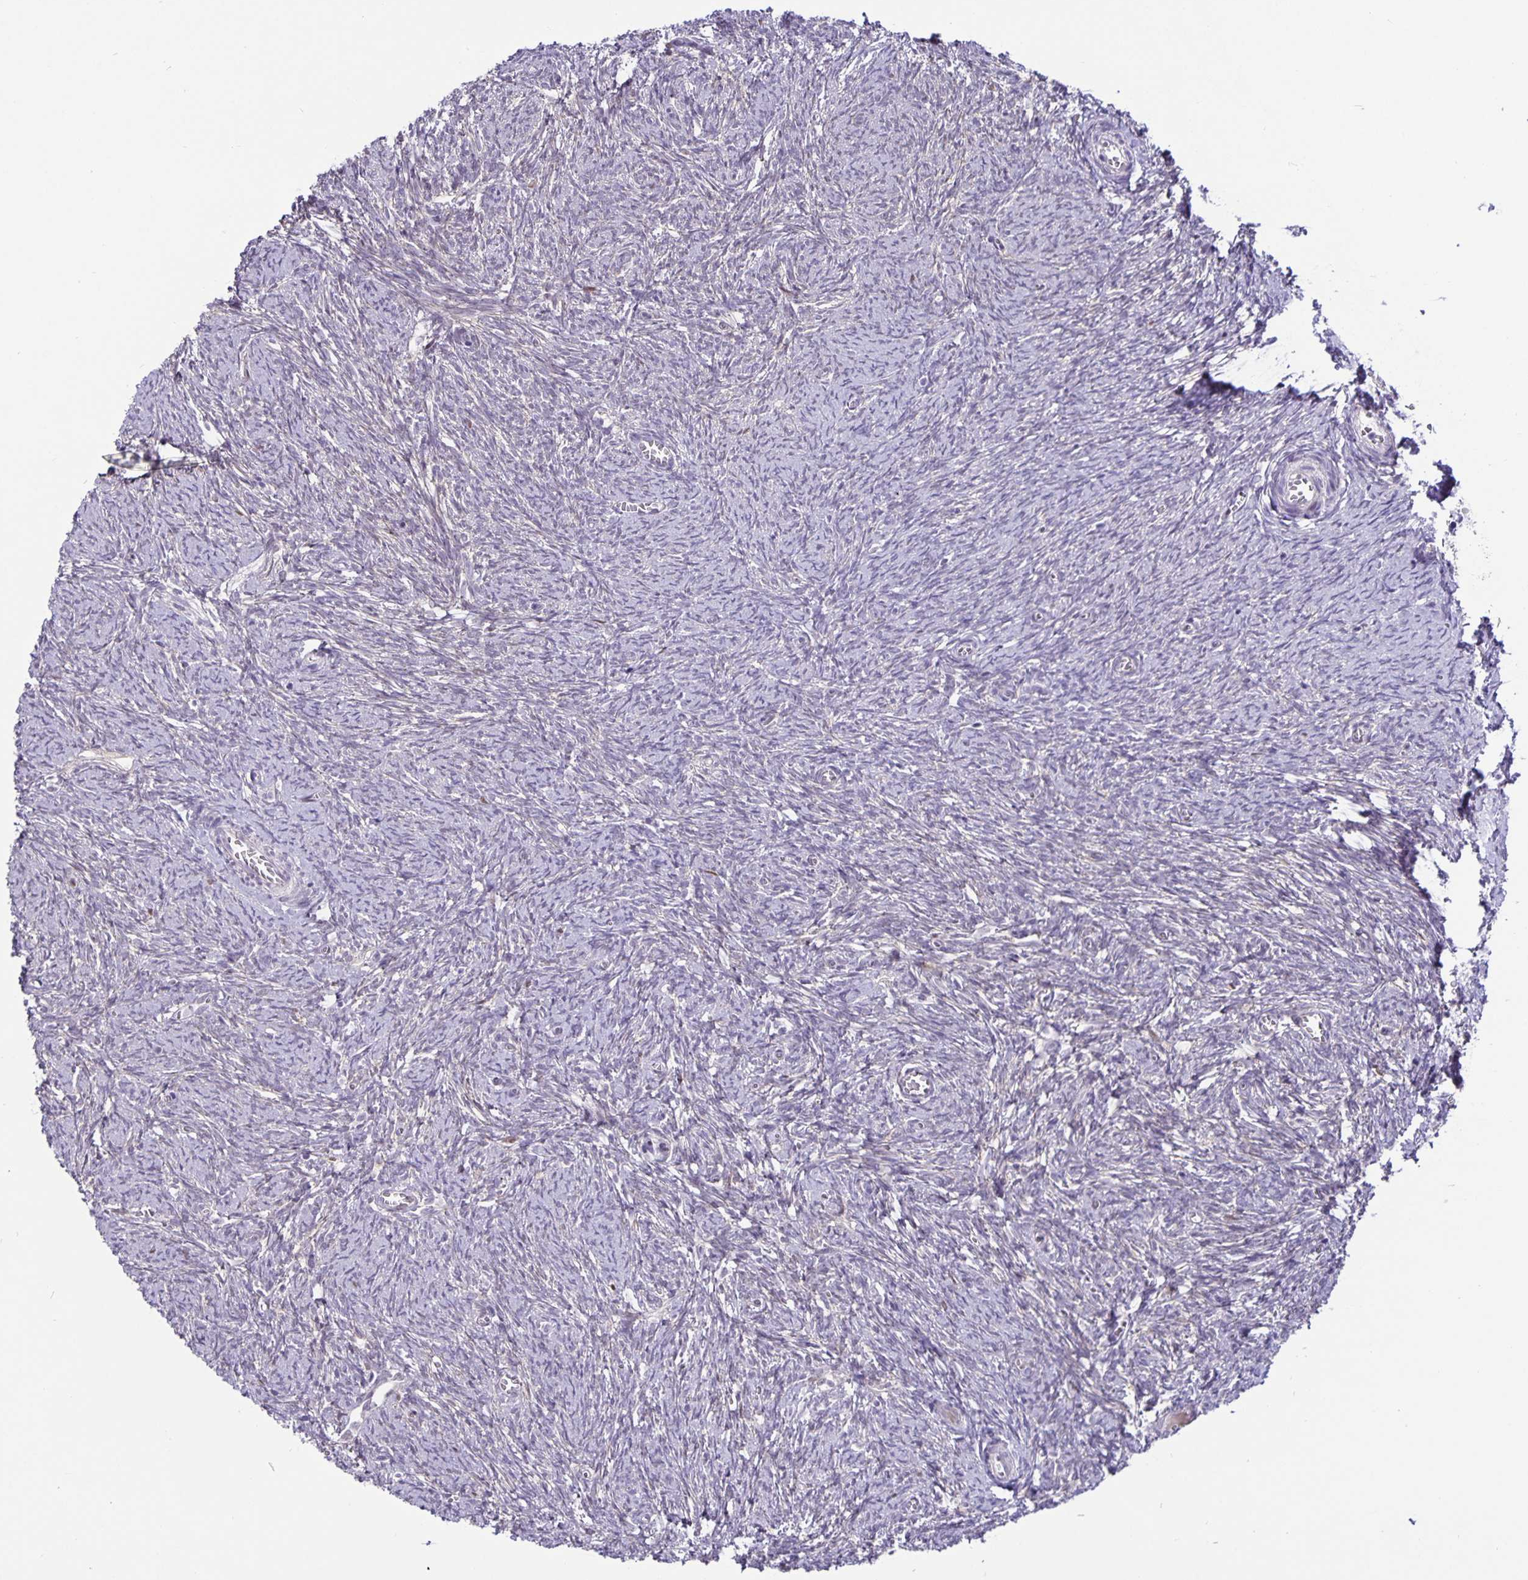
{"staining": {"intensity": "negative", "quantity": "none", "location": "none"}, "tissue": "ovary", "cell_type": "Follicle cells", "image_type": "normal", "snomed": [{"axis": "morphology", "description": "Normal tissue, NOS"}, {"axis": "topography", "description": "Ovary"}], "caption": "Protein analysis of benign ovary demonstrates no significant expression in follicle cells.", "gene": "FOSL2", "patient": {"sex": "female", "age": 41}}